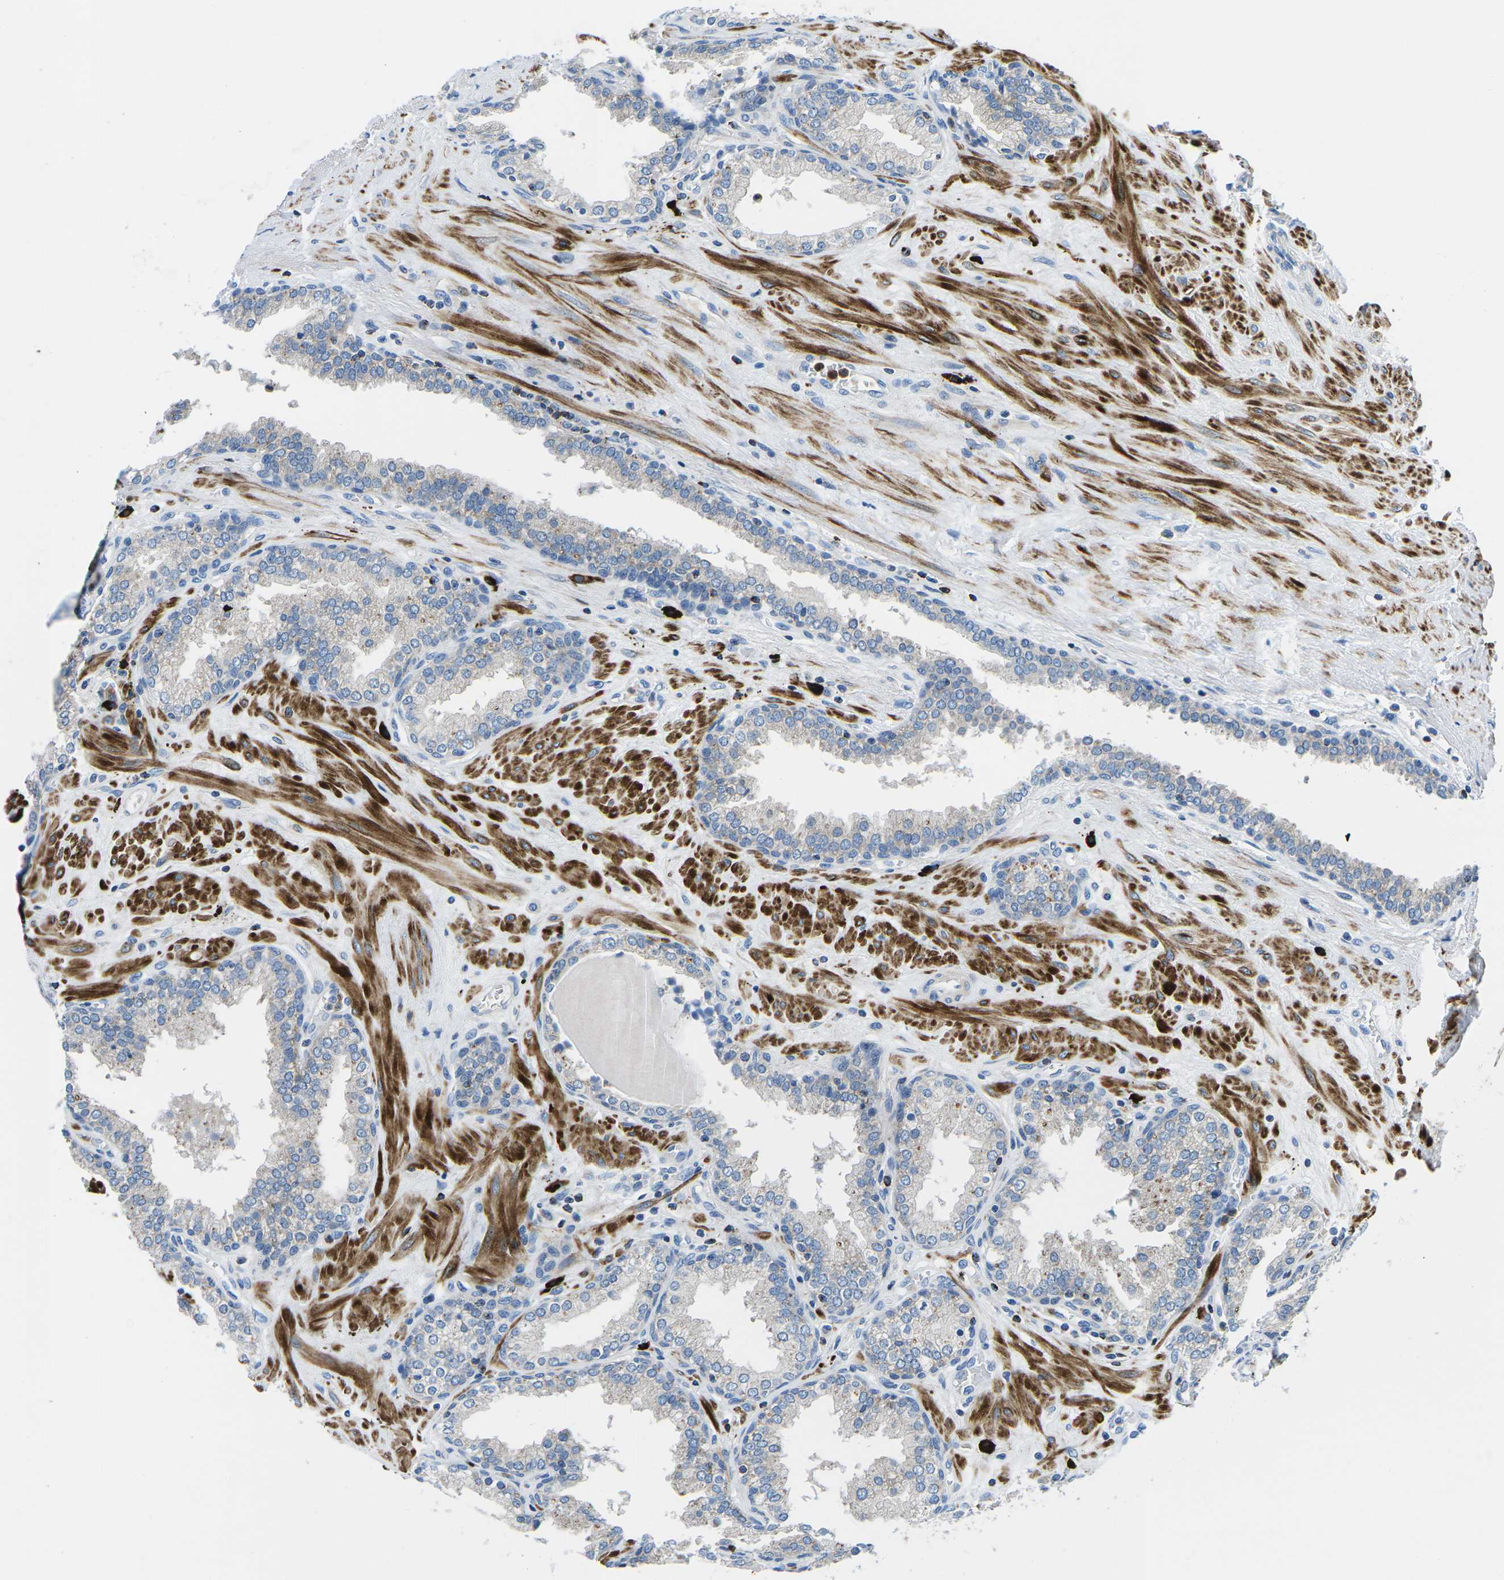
{"staining": {"intensity": "negative", "quantity": "none", "location": "none"}, "tissue": "prostate", "cell_type": "Glandular cells", "image_type": "normal", "snomed": [{"axis": "morphology", "description": "Normal tissue, NOS"}, {"axis": "topography", "description": "Prostate"}], "caption": "Immunohistochemistry image of unremarkable human prostate stained for a protein (brown), which demonstrates no positivity in glandular cells.", "gene": "MC4R", "patient": {"sex": "male", "age": 51}}